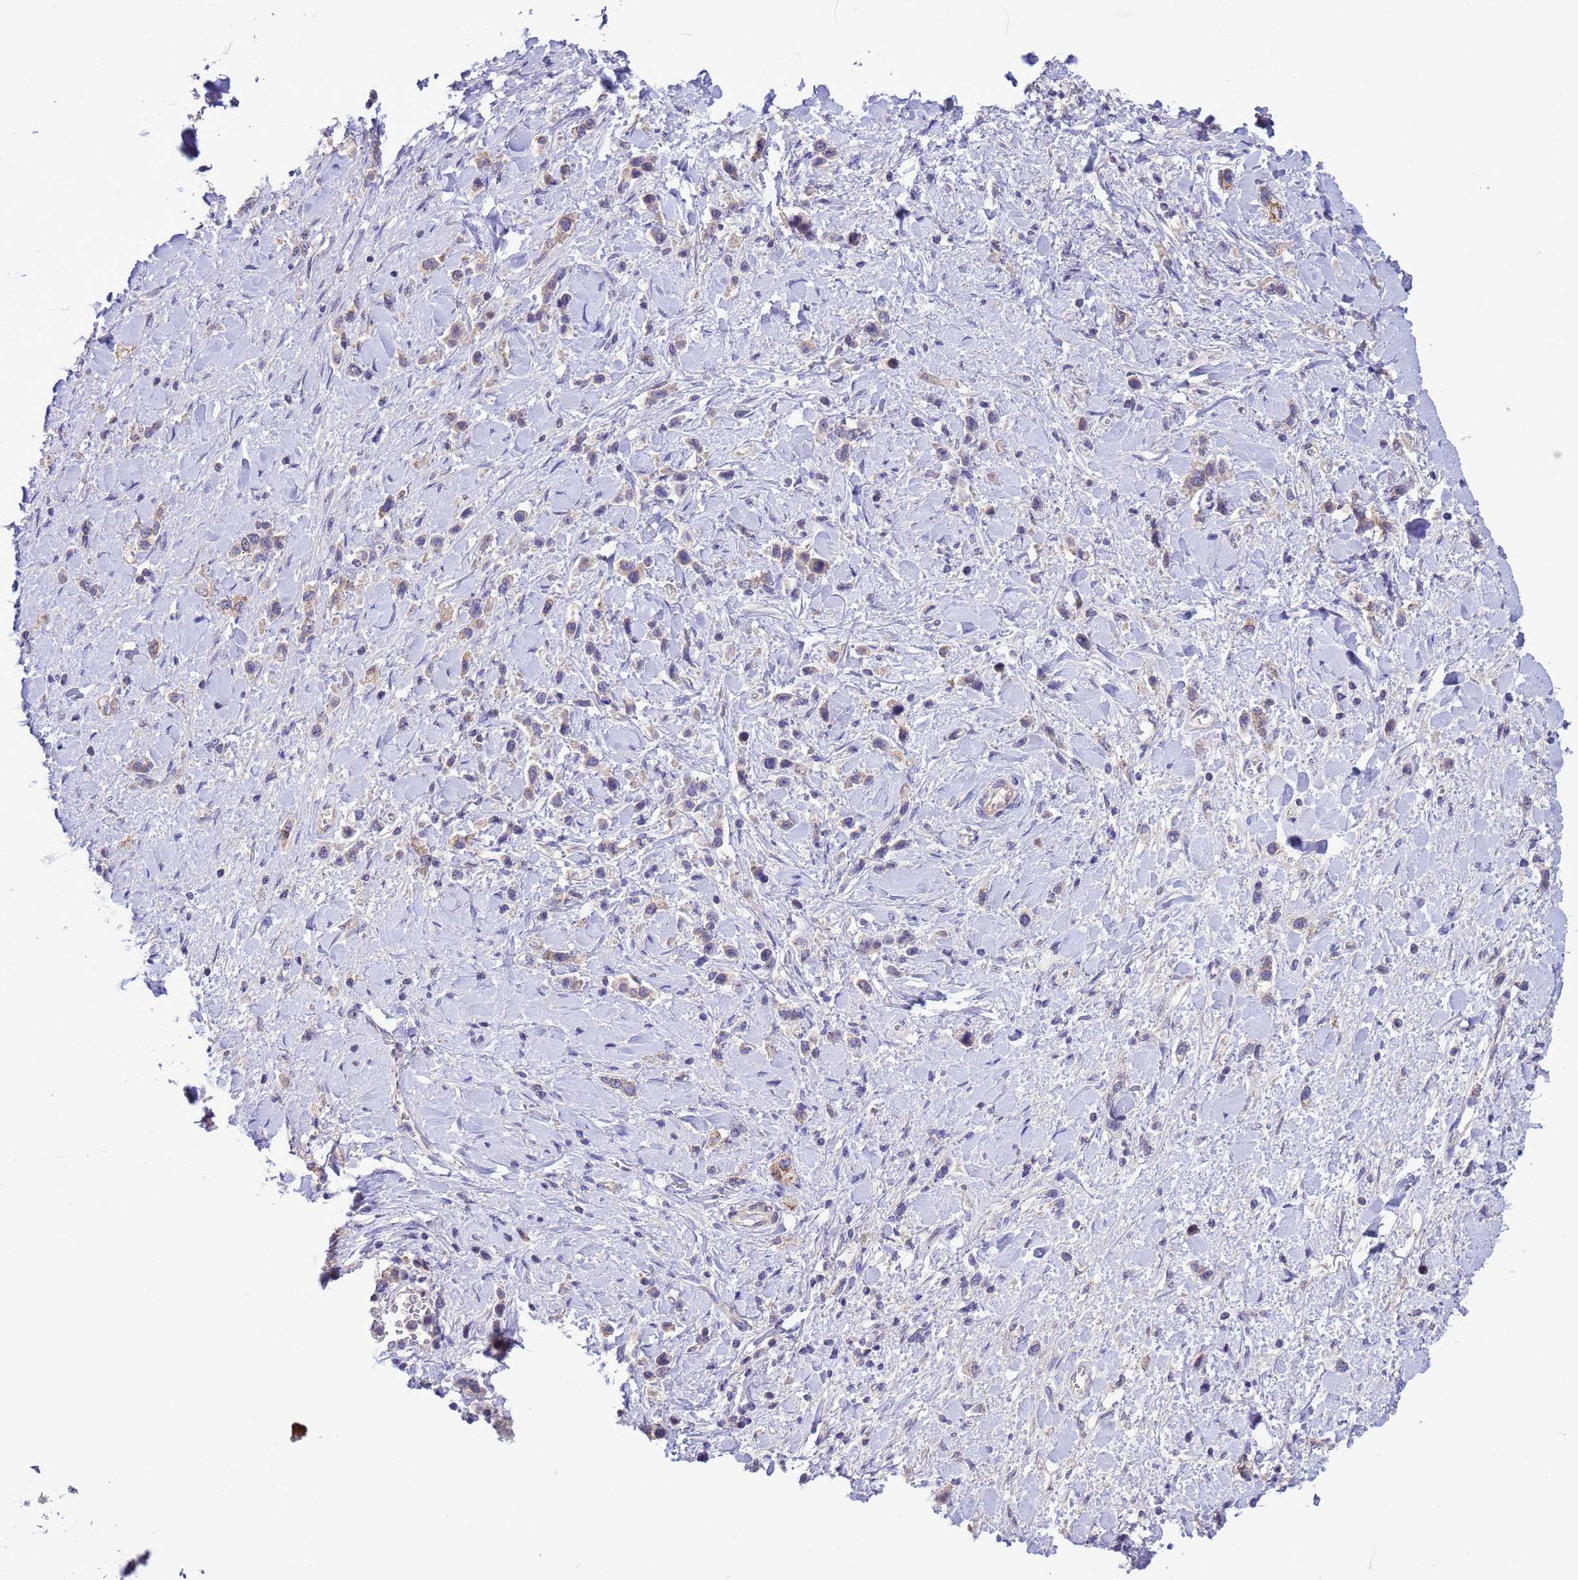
{"staining": {"intensity": "weak", "quantity": "<25%", "location": "cytoplasmic/membranous"}, "tissue": "stomach cancer", "cell_type": "Tumor cells", "image_type": "cancer", "snomed": [{"axis": "morphology", "description": "Normal tissue, NOS"}, {"axis": "morphology", "description": "Adenocarcinoma, NOS"}, {"axis": "topography", "description": "Stomach, upper"}, {"axis": "topography", "description": "Stomach"}], "caption": "A photomicrograph of human stomach cancer is negative for staining in tumor cells.", "gene": "GJA10", "patient": {"sex": "female", "age": 65}}